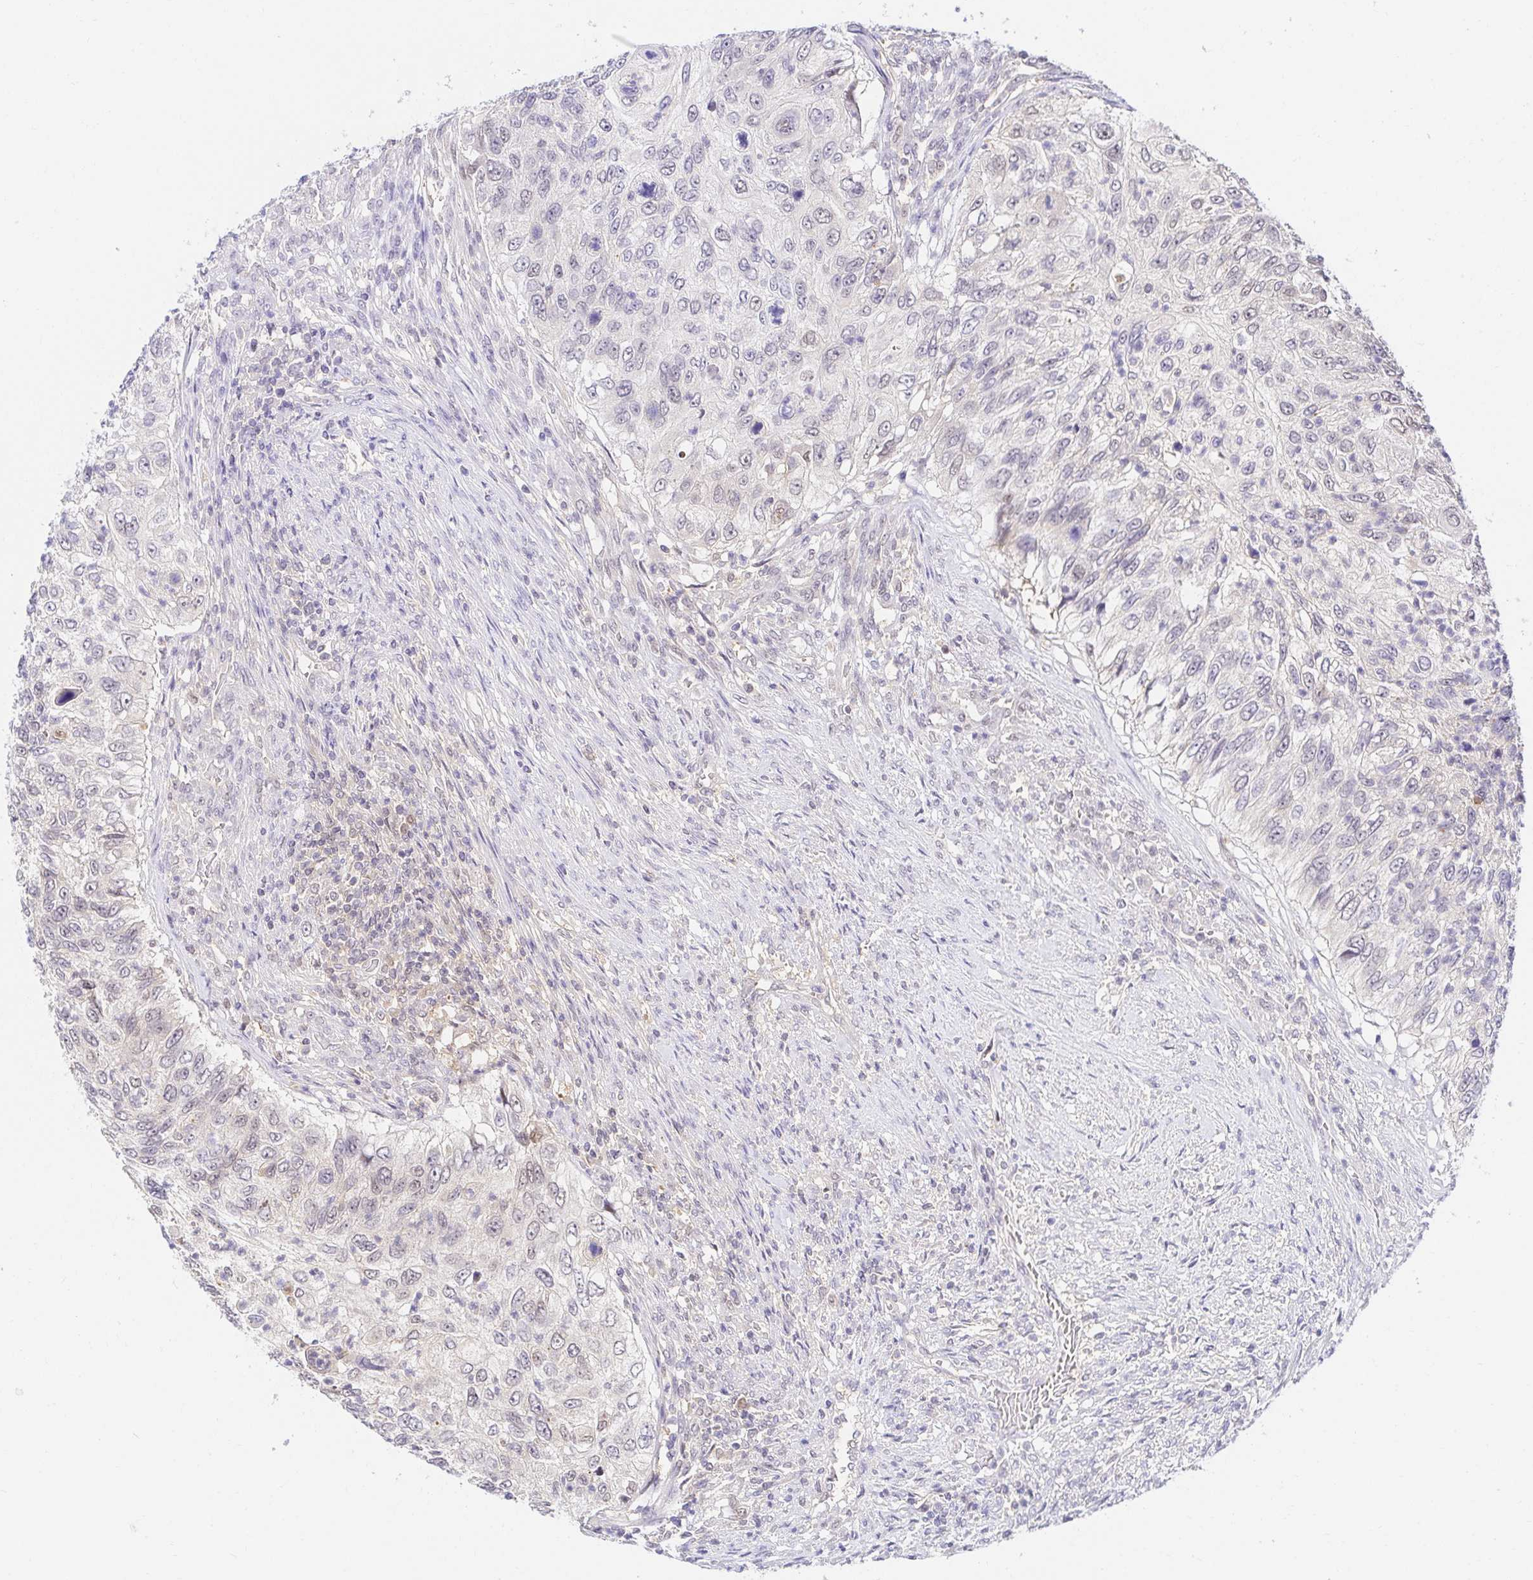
{"staining": {"intensity": "moderate", "quantity": "25%-75%", "location": "nuclear"}, "tissue": "urothelial cancer", "cell_type": "Tumor cells", "image_type": "cancer", "snomed": [{"axis": "morphology", "description": "Urothelial carcinoma, High grade"}, {"axis": "topography", "description": "Urinary bladder"}], "caption": "The image reveals a brown stain indicating the presence of a protein in the nuclear of tumor cells in urothelial carcinoma (high-grade).", "gene": "PSMA4", "patient": {"sex": "female", "age": 60}}